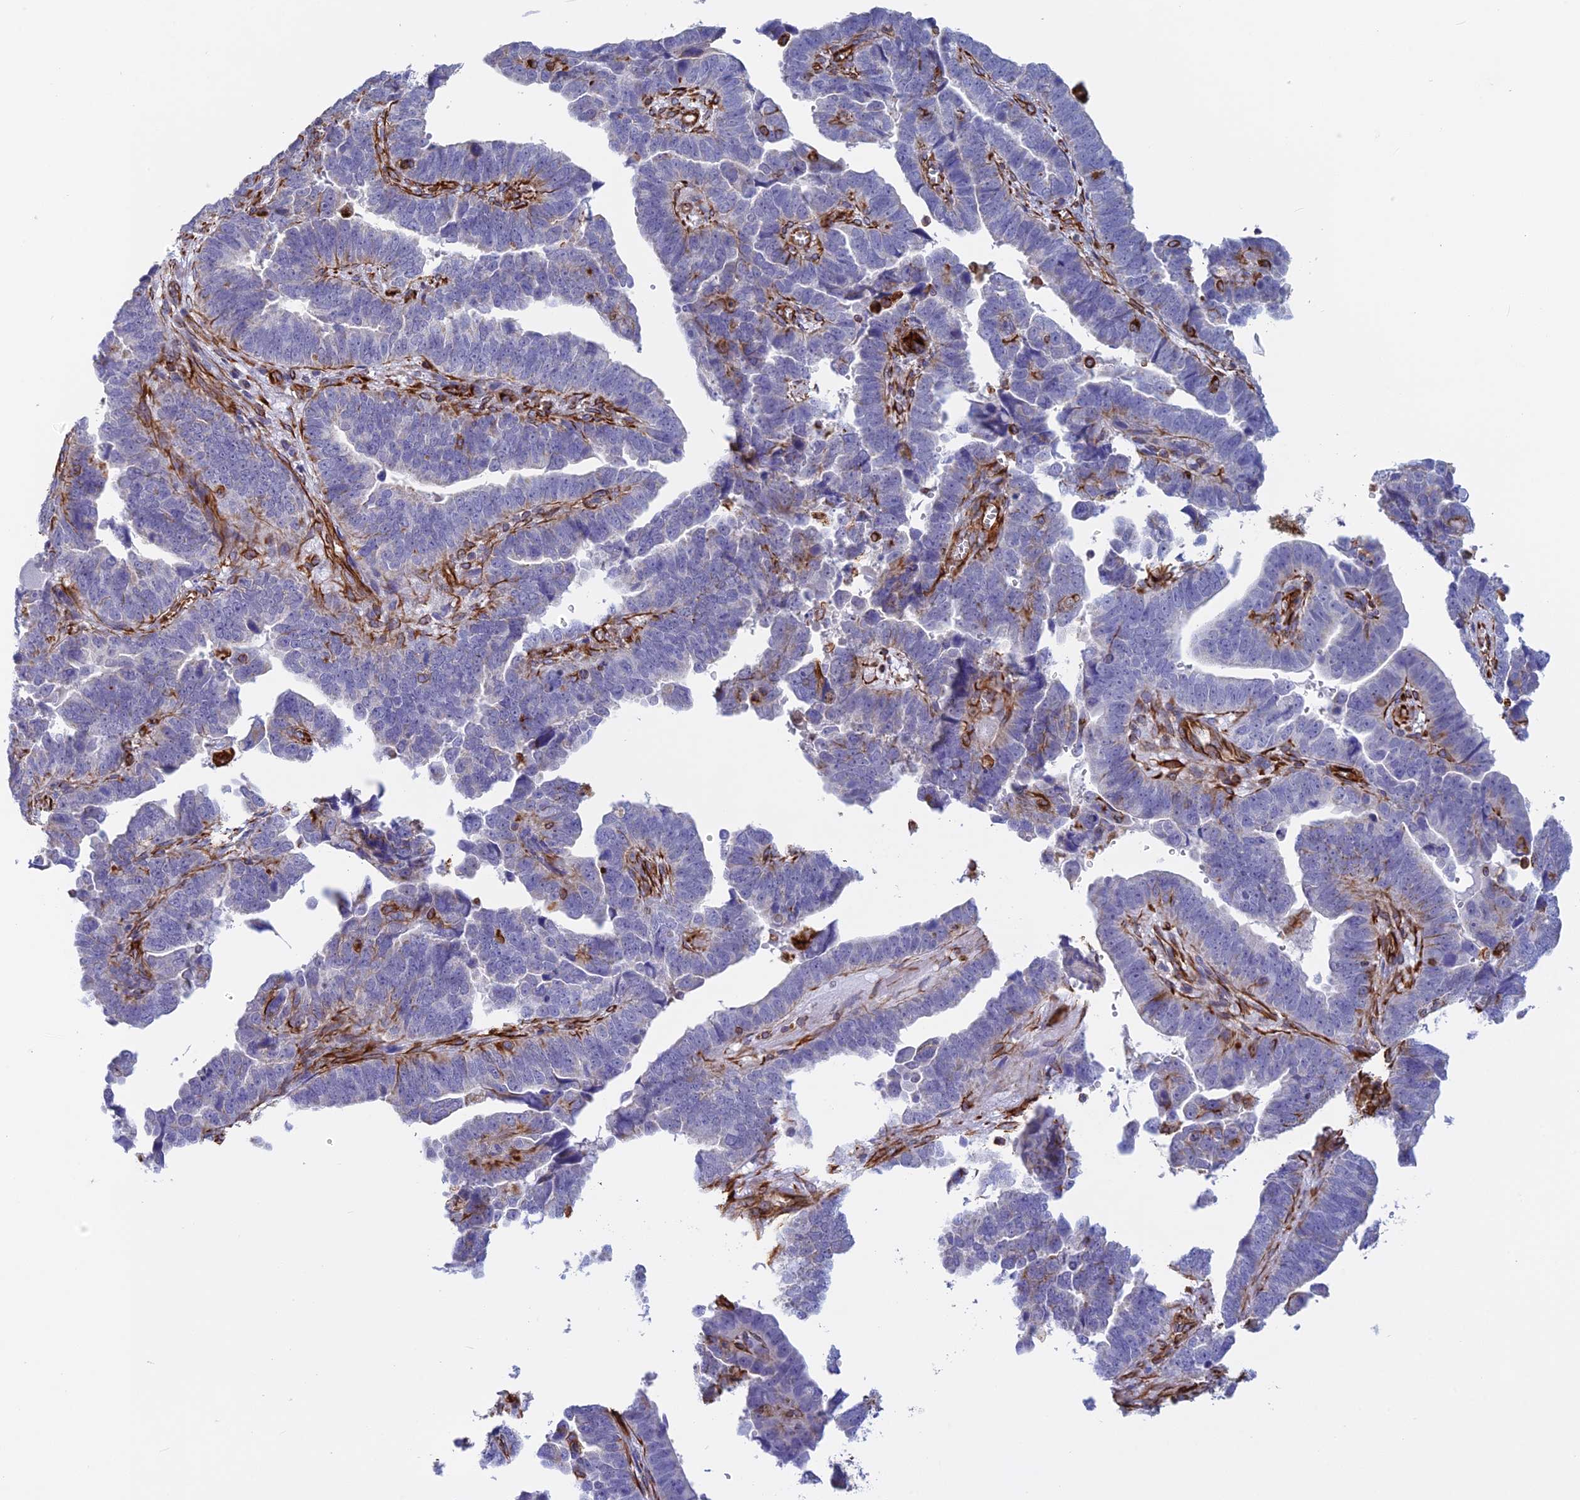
{"staining": {"intensity": "negative", "quantity": "none", "location": "none"}, "tissue": "endometrial cancer", "cell_type": "Tumor cells", "image_type": "cancer", "snomed": [{"axis": "morphology", "description": "Adenocarcinoma, NOS"}, {"axis": "topography", "description": "Endometrium"}], "caption": "Immunohistochemistry image of neoplastic tissue: endometrial cancer (adenocarcinoma) stained with DAB (3,3'-diaminobenzidine) demonstrates no significant protein expression in tumor cells. (DAB immunohistochemistry visualized using brightfield microscopy, high magnification).", "gene": "FBXL20", "patient": {"sex": "female", "age": 75}}